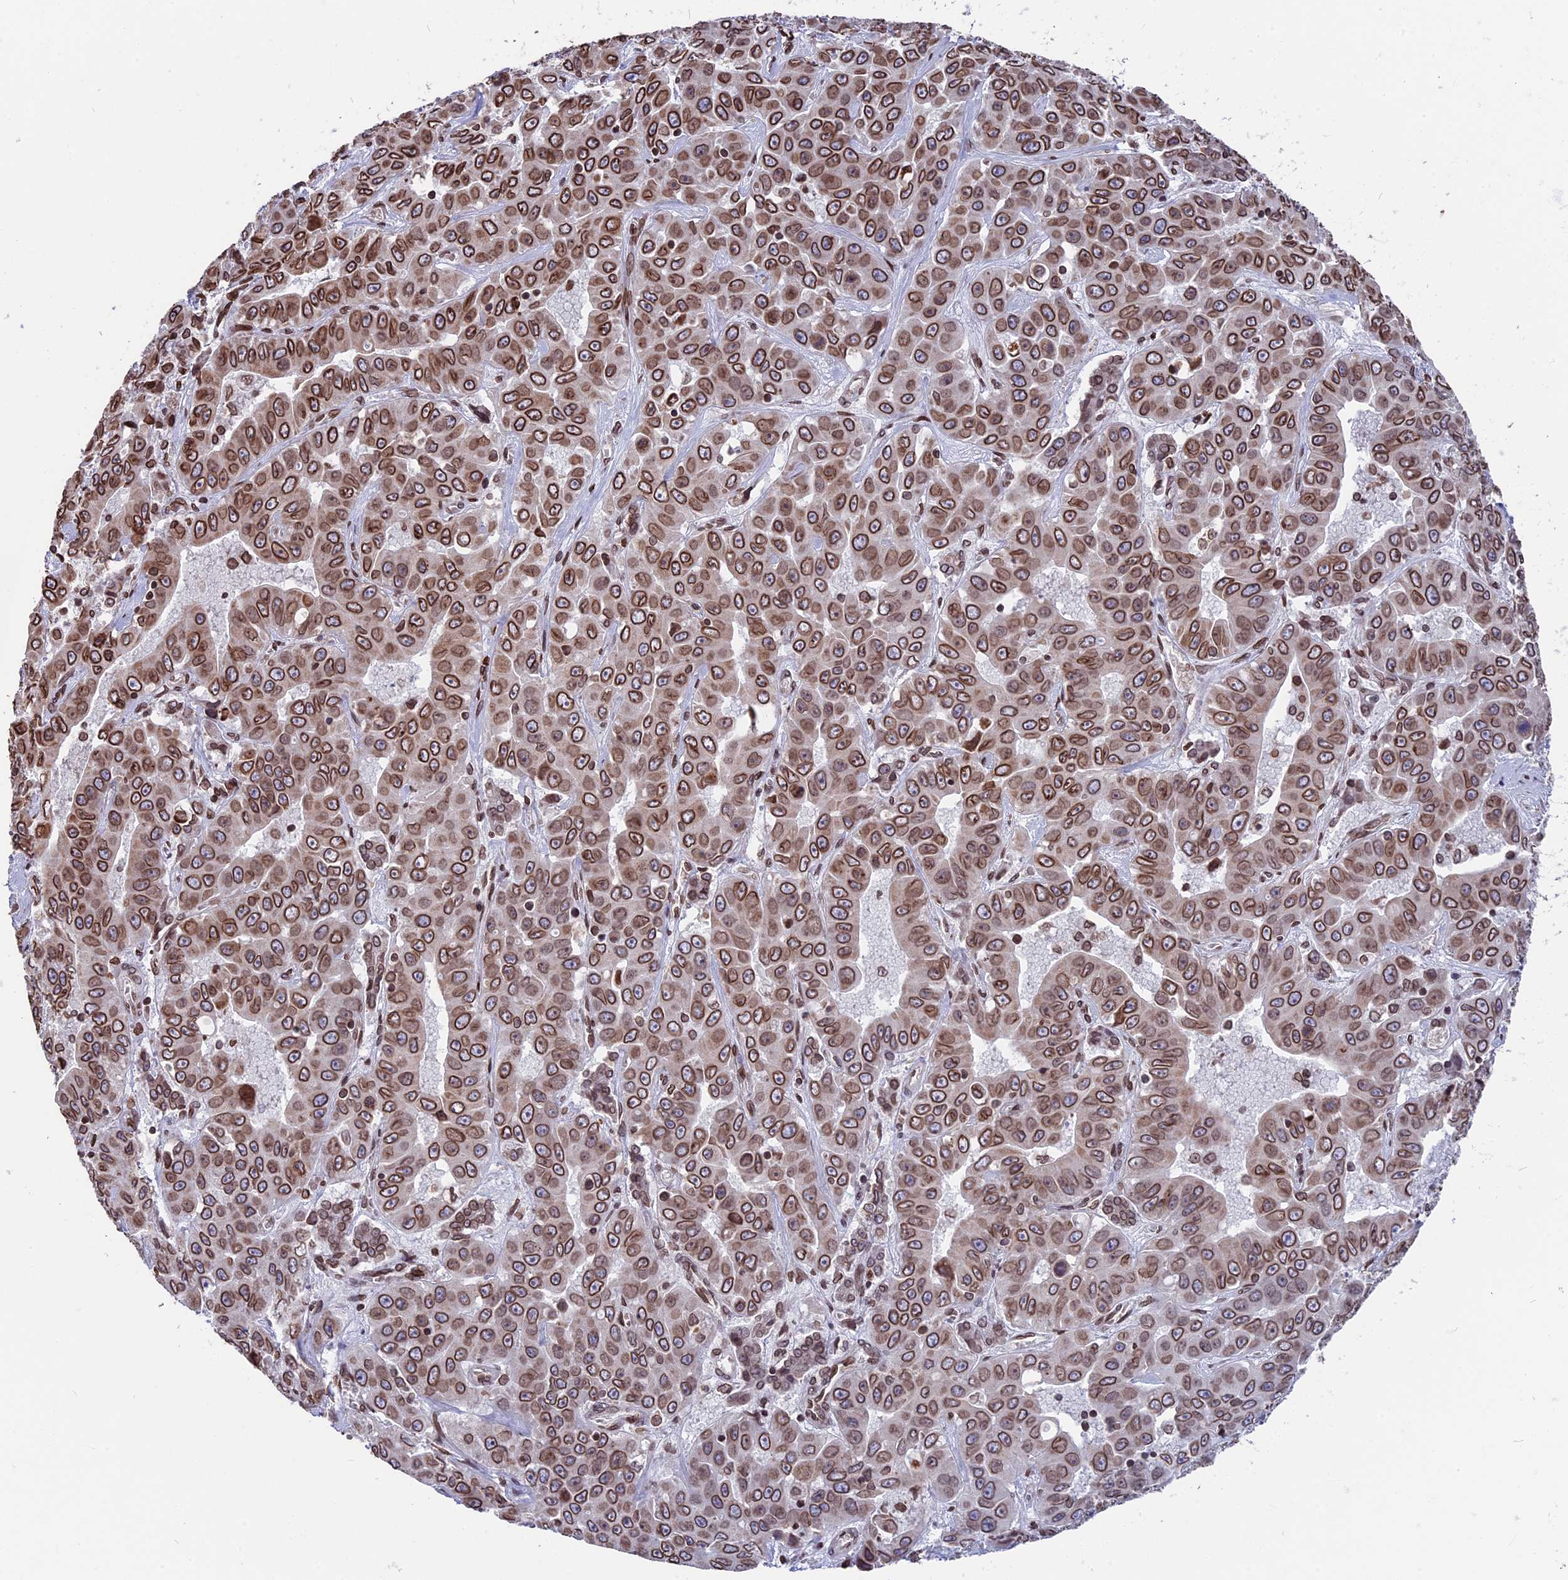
{"staining": {"intensity": "strong", "quantity": ">75%", "location": "cytoplasmic/membranous,nuclear"}, "tissue": "liver cancer", "cell_type": "Tumor cells", "image_type": "cancer", "snomed": [{"axis": "morphology", "description": "Cholangiocarcinoma"}, {"axis": "topography", "description": "Liver"}], "caption": "Immunohistochemical staining of liver cholangiocarcinoma displays high levels of strong cytoplasmic/membranous and nuclear staining in about >75% of tumor cells.", "gene": "PTCHD4", "patient": {"sex": "female", "age": 52}}